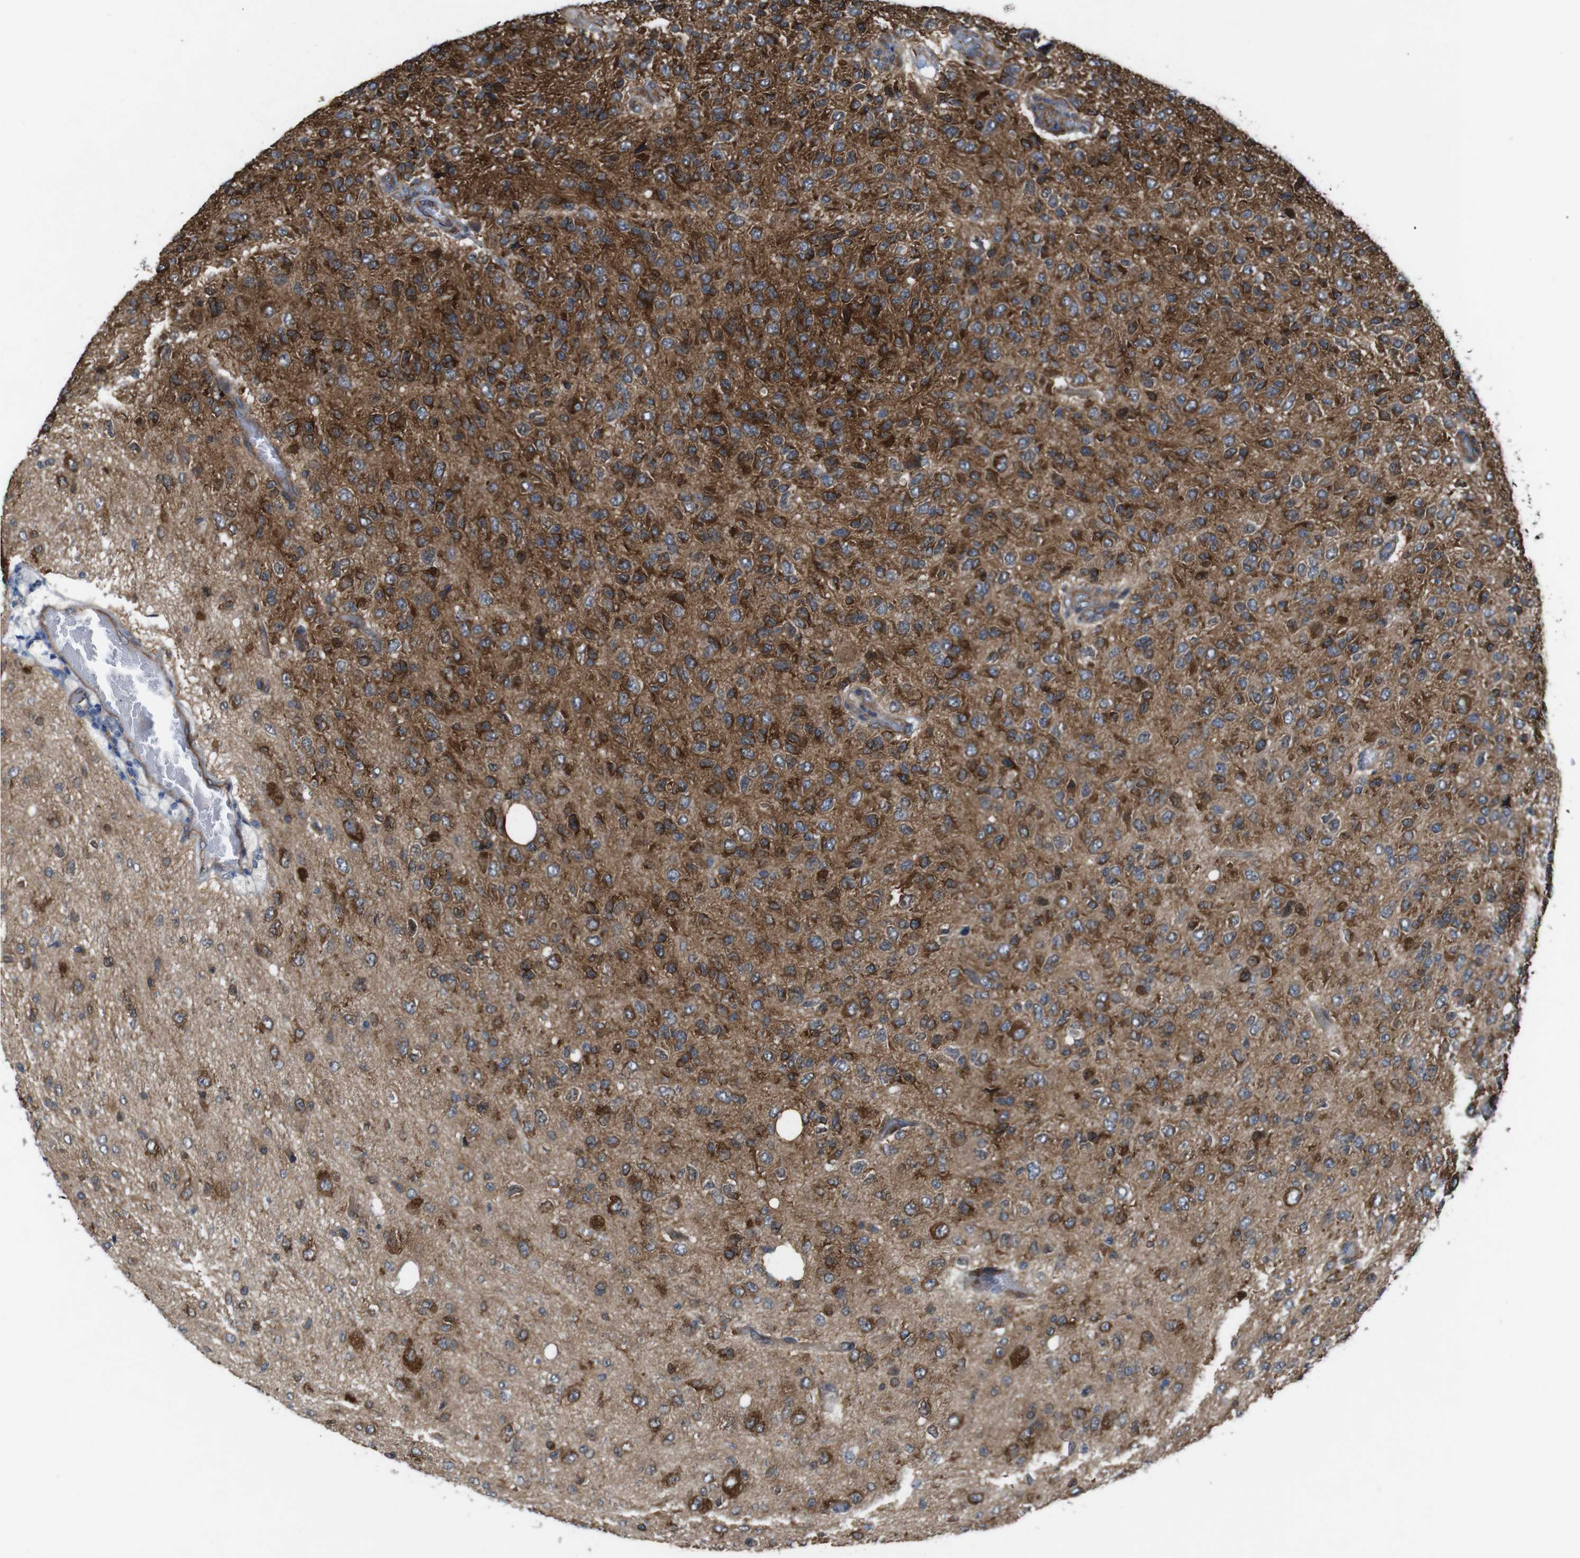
{"staining": {"intensity": "strong", "quantity": "25%-75%", "location": "cytoplasmic/membranous"}, "tissue": "glioma", "cell_type": "Tumor cells", "image_type": "cancer", "snomed": [{"axis": "morphology", "description": "Glioma, malignant, High grade"}, {"axis": "topography", "description": "pancreas cauda"}], "caption": "Strong cytoplasmic/membranous expression is seen in approximately 25%-75% of tumor cells in glioma. The protein is shown in brown color, while the nuclei are stained blue.", "gene": "PTGER4", "patient": {"sex": "male", "age": 60}}